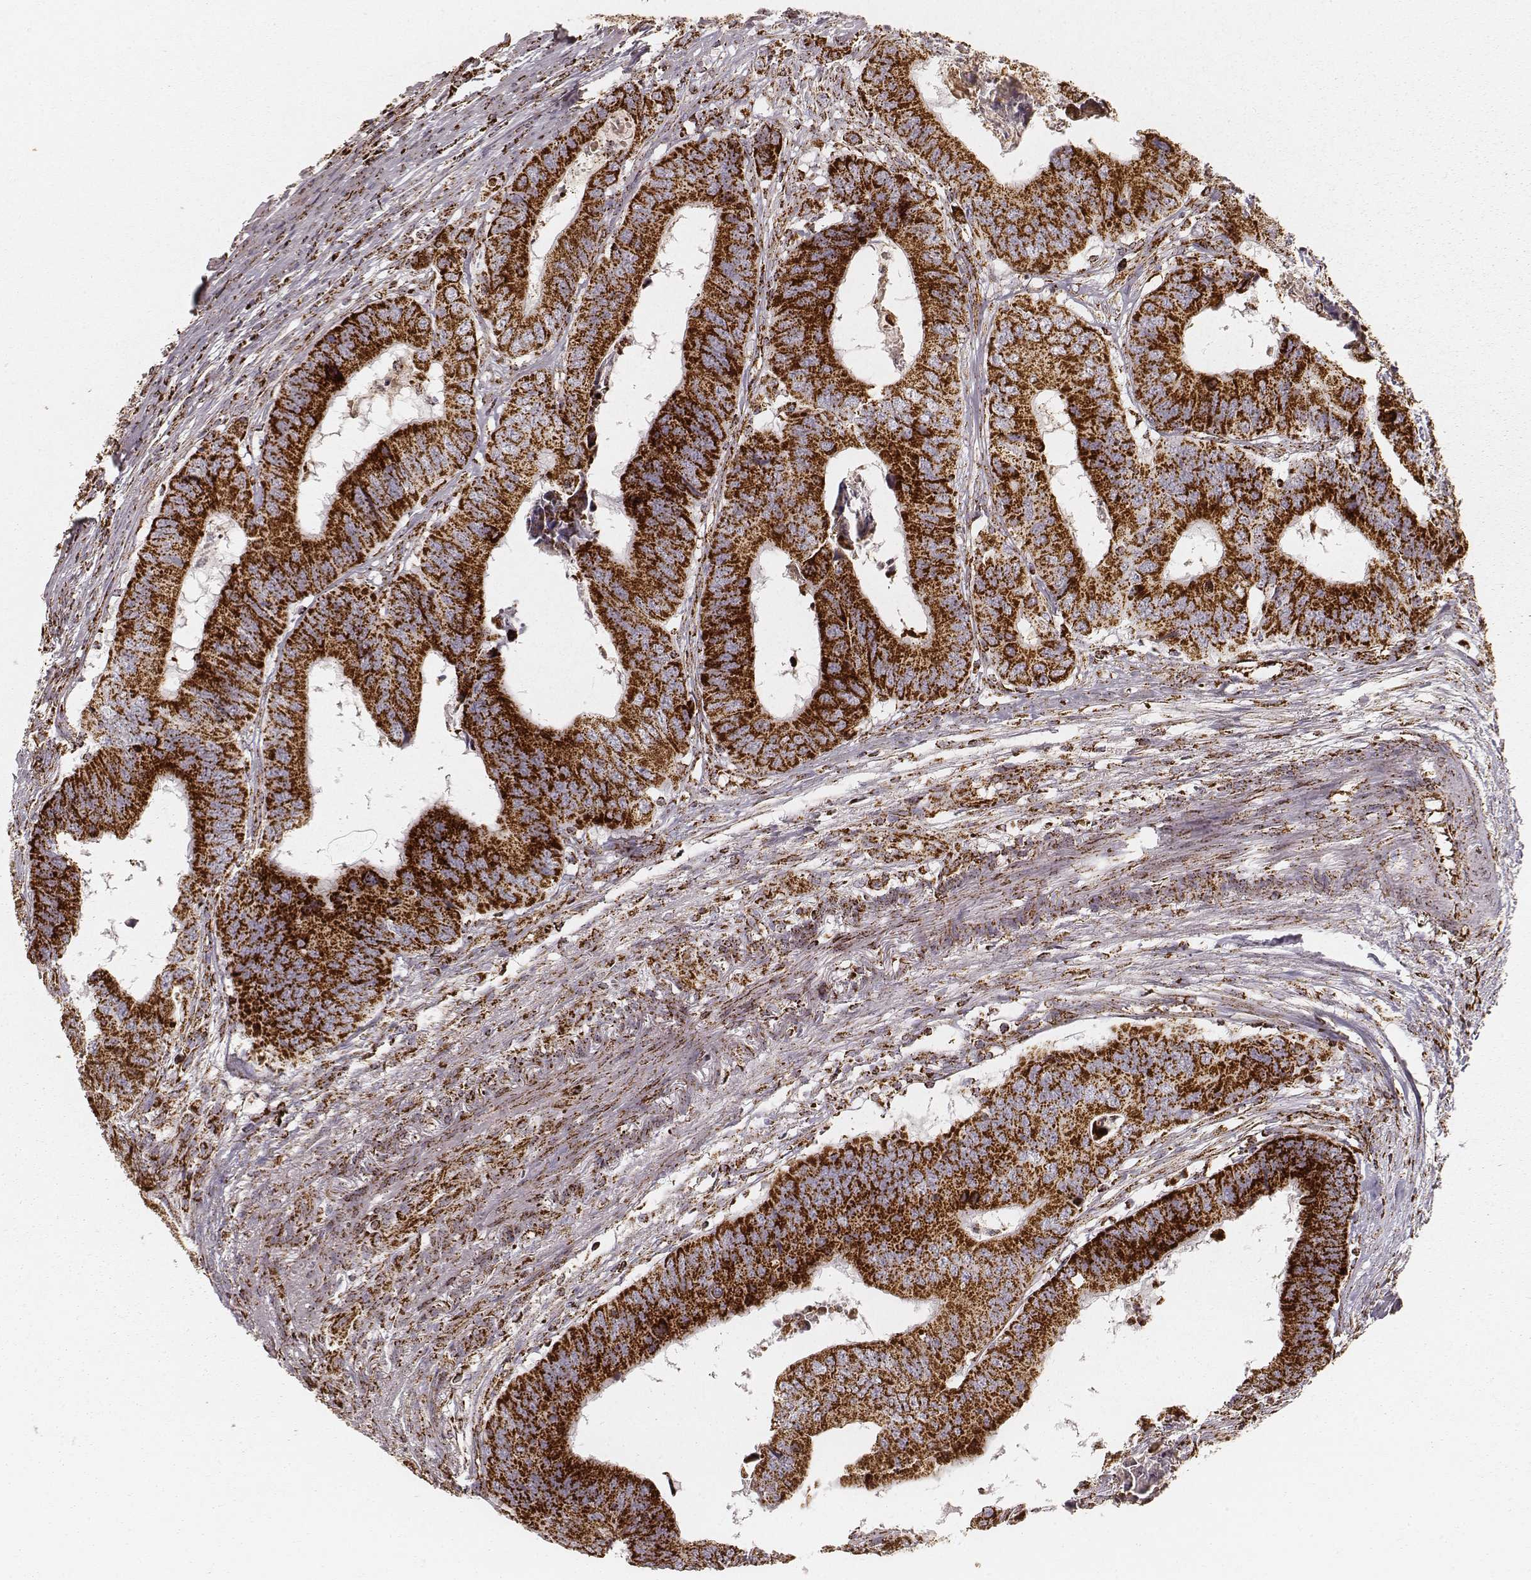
{"staining": {"intensity": "strong", "quantity": ">75%", "location": "cytoplasmic/membranous"}, "tissue": "colorectal cancer", "cell_type": "Tumor cells", "image_type": "cancer", "snomed": [{"axis": "morphology", "description": "Adenocarcinoma, NOS"}, {"axis": "topography", "description": "Colon"}], "caption": "This histopathology image exhibits colorectal cancer stained with immunohistochemistry (IHC) to label a protein in brown. The cytoplasmic/membranous of tumor cells show strong positivity for the protein. Nuclei are counter-stained blue.", "gene": "CS", "patient": {"sex": "male", "age": 53}}